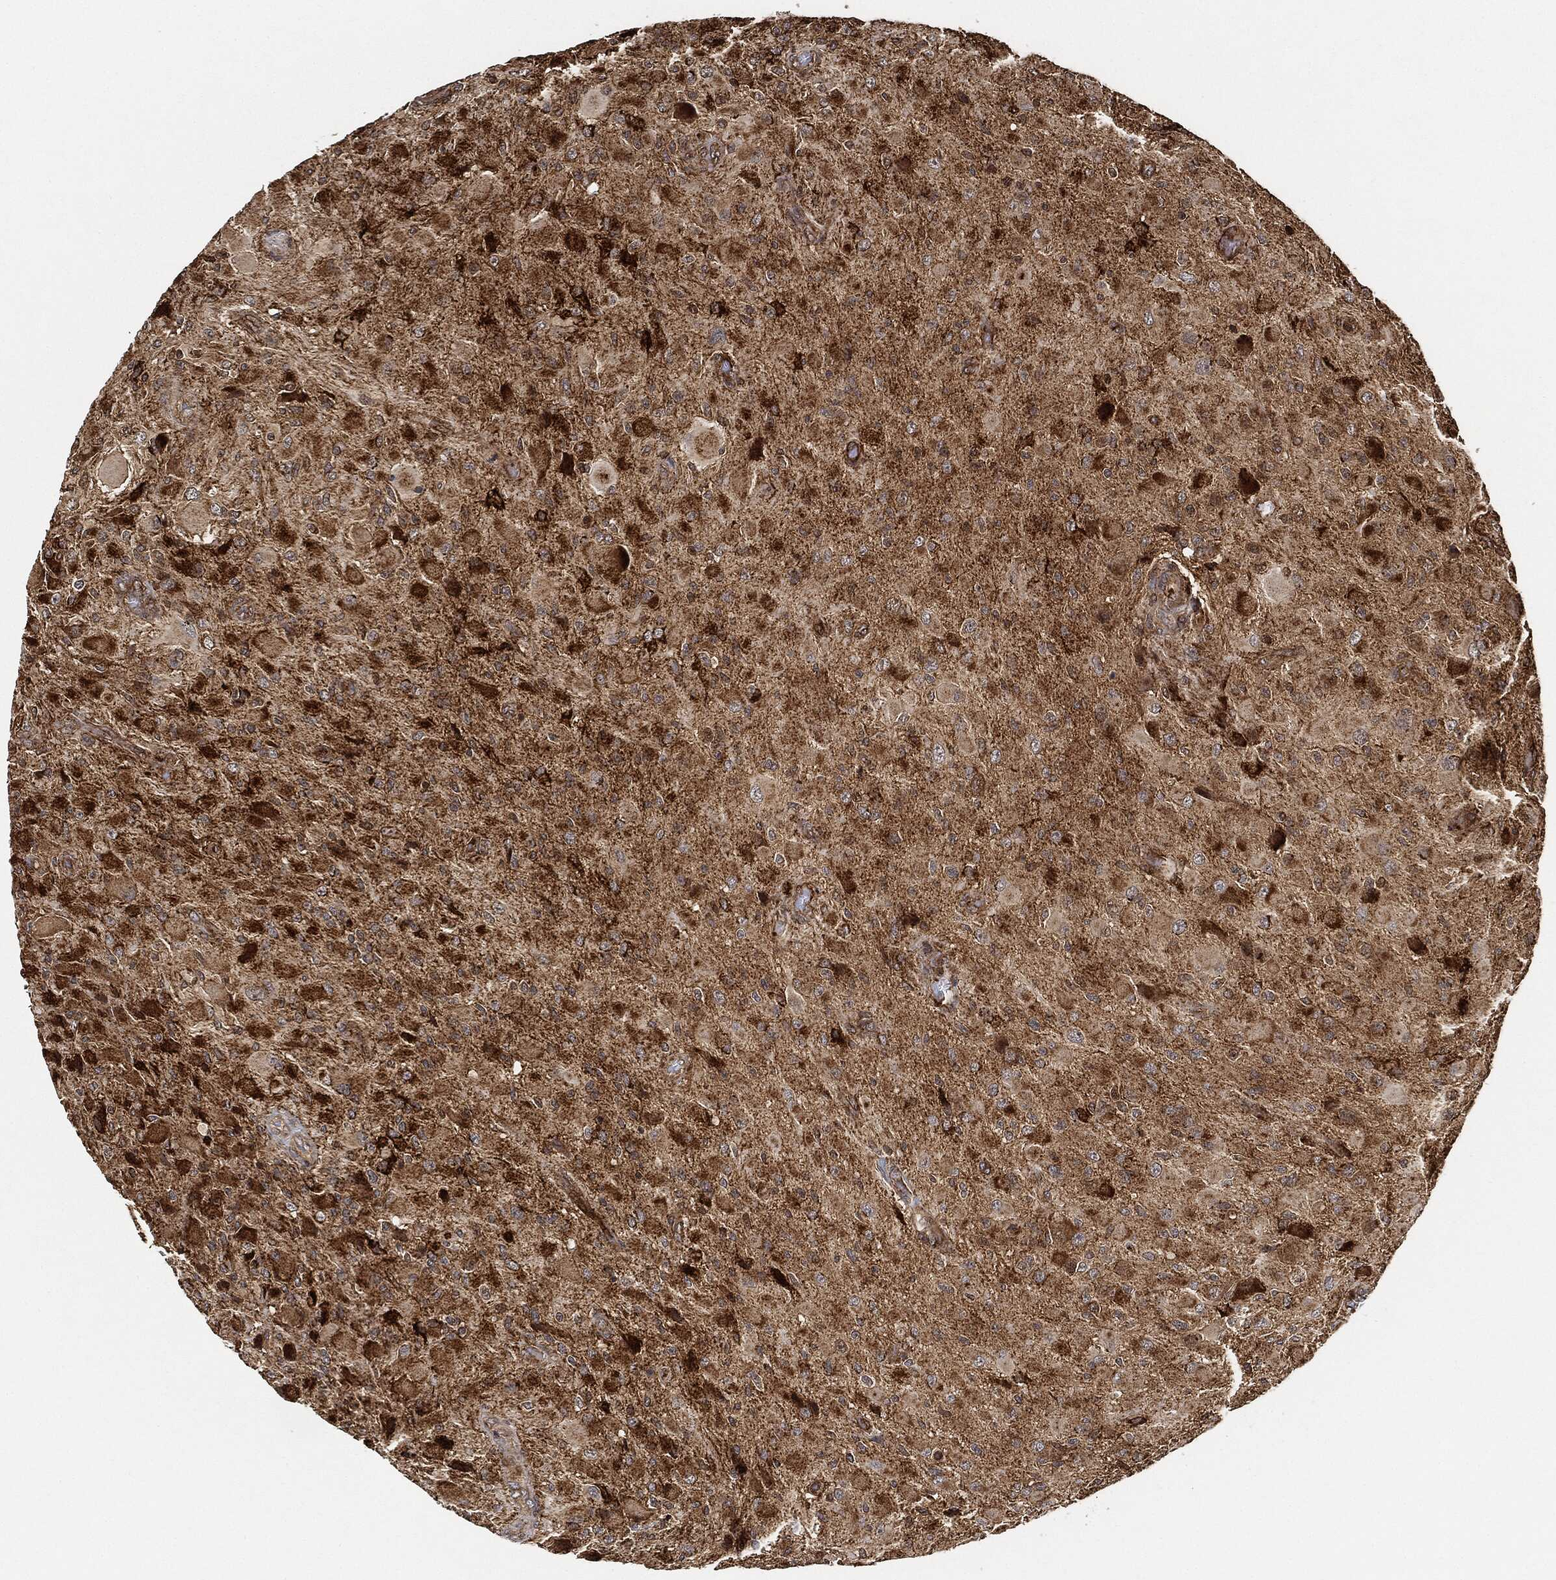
{"staining": {"intensity": "strong", "quantity": "<25%", "location": "cytoplasmic/membranous"}, "tissue": "glioma", "cell_type": "Tumor cells", "image_type": "cancer", "snomed": [{"axis": "morphology", "description": "Glioma, malignant, High grade"}, {"axis": "topography", "description": "Cerebral cortex"}], "caption": "A micrograph of malignant high-grade glioma stained for a protein reveals strong cytoplasmic/membranous brown staining in tumor cells.", "gene": "MAP3K3", "patient": {"sex": "male", "age": 35}}